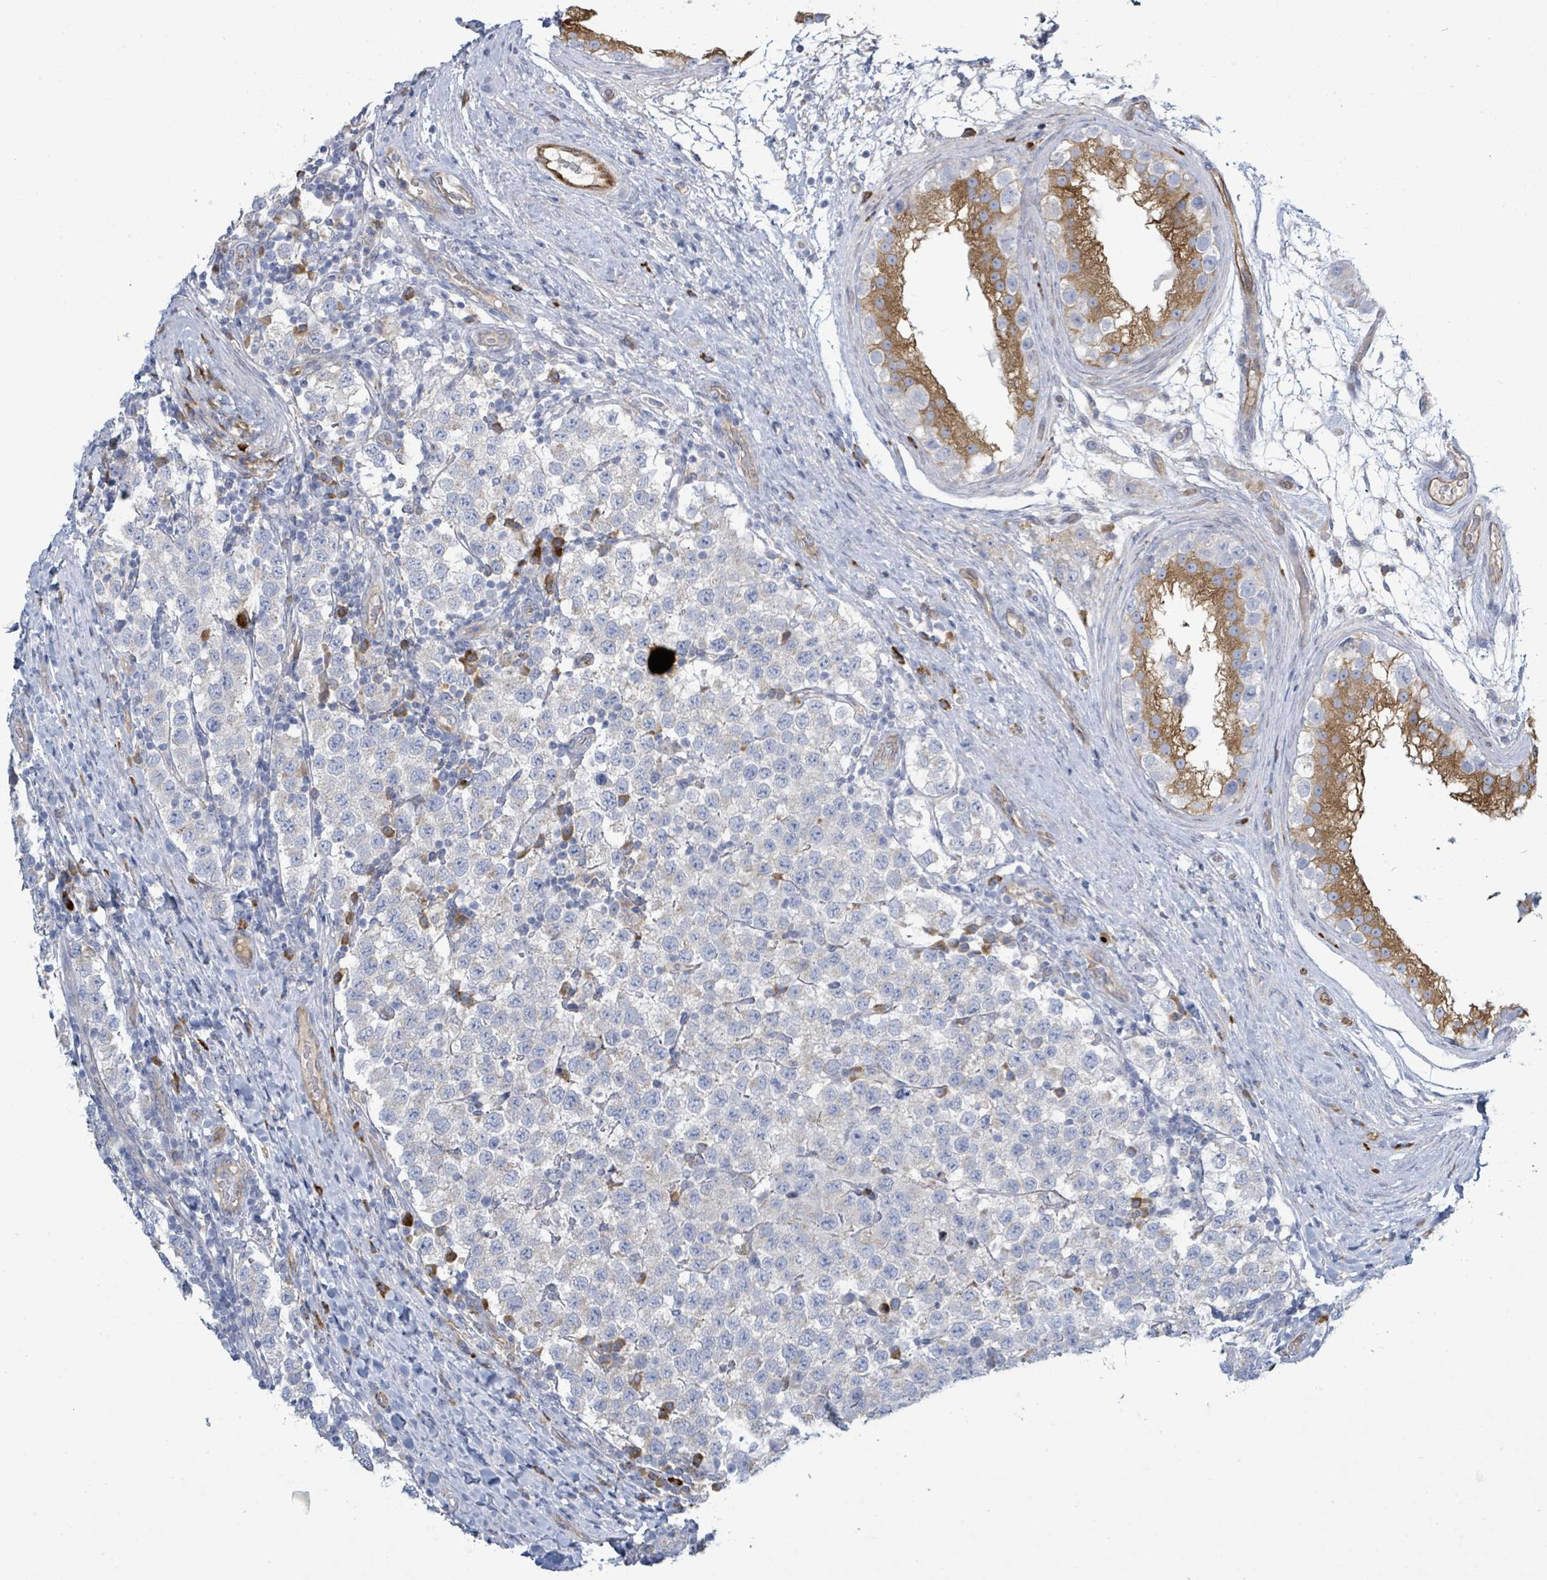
{"staining": {"intensity": "negative", "quantity": "none", "location": "none"}, "tissue": "testis cancer", "cell_type": "Tumor cells", "image_type": "cancer", "snomed": [{"axis": "morphology", "description": "Seminoma, NOS"}, {"axis": "topography", "description": "Testis"}], "caption": "DAB immunohistochemical staining of human testis seminoma exhibits no significant staining in tumor cells. (DAB immunohistochemistry visualized using brightfield microscopy, high magnification).", "gene": "SIRPB1", "patient": {"sex": "male", "age": 34}}